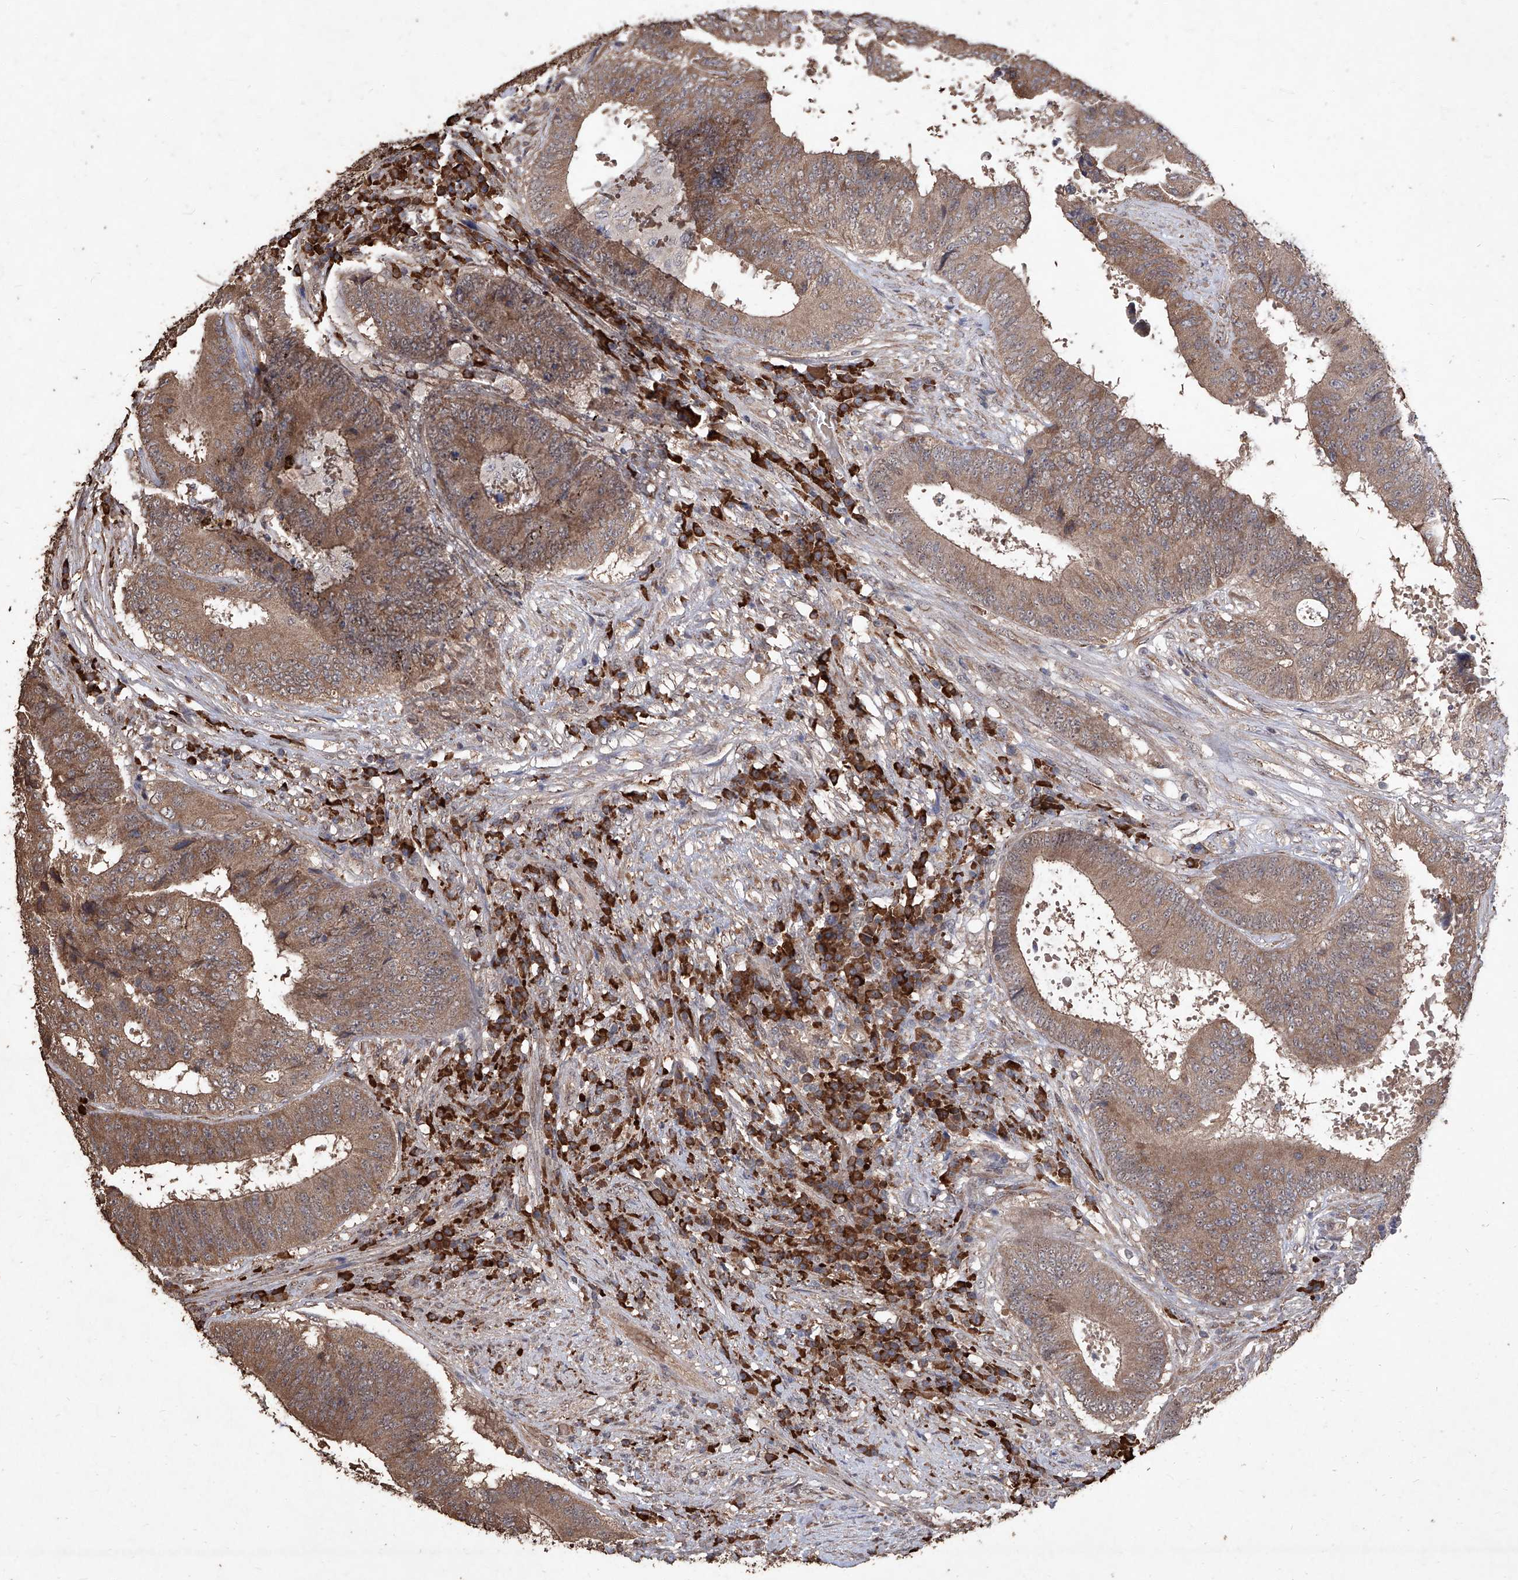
{"staining": {"intensity": "moderate", "quantity": ">75%", "location": "cytoplasmic/membranous,nuclear"}, "tissue": "colorectal cancer", "cell_type": "Tumor cells", "image_type": "cancer", "snomed": [{"axis": "morphology", "description": "Adenocarcinoma, NOS"}, {"axis": "topography", "description": "Rectum"}], "caption": "This is a histology image of IHC staining of colorectal adenocarcinoma, which shows moderate staining in the cytoplasmic/membranous and nuclear of tumor cells.", "gene": "EML1", "patient": {"sex": "male", "age": 72}}